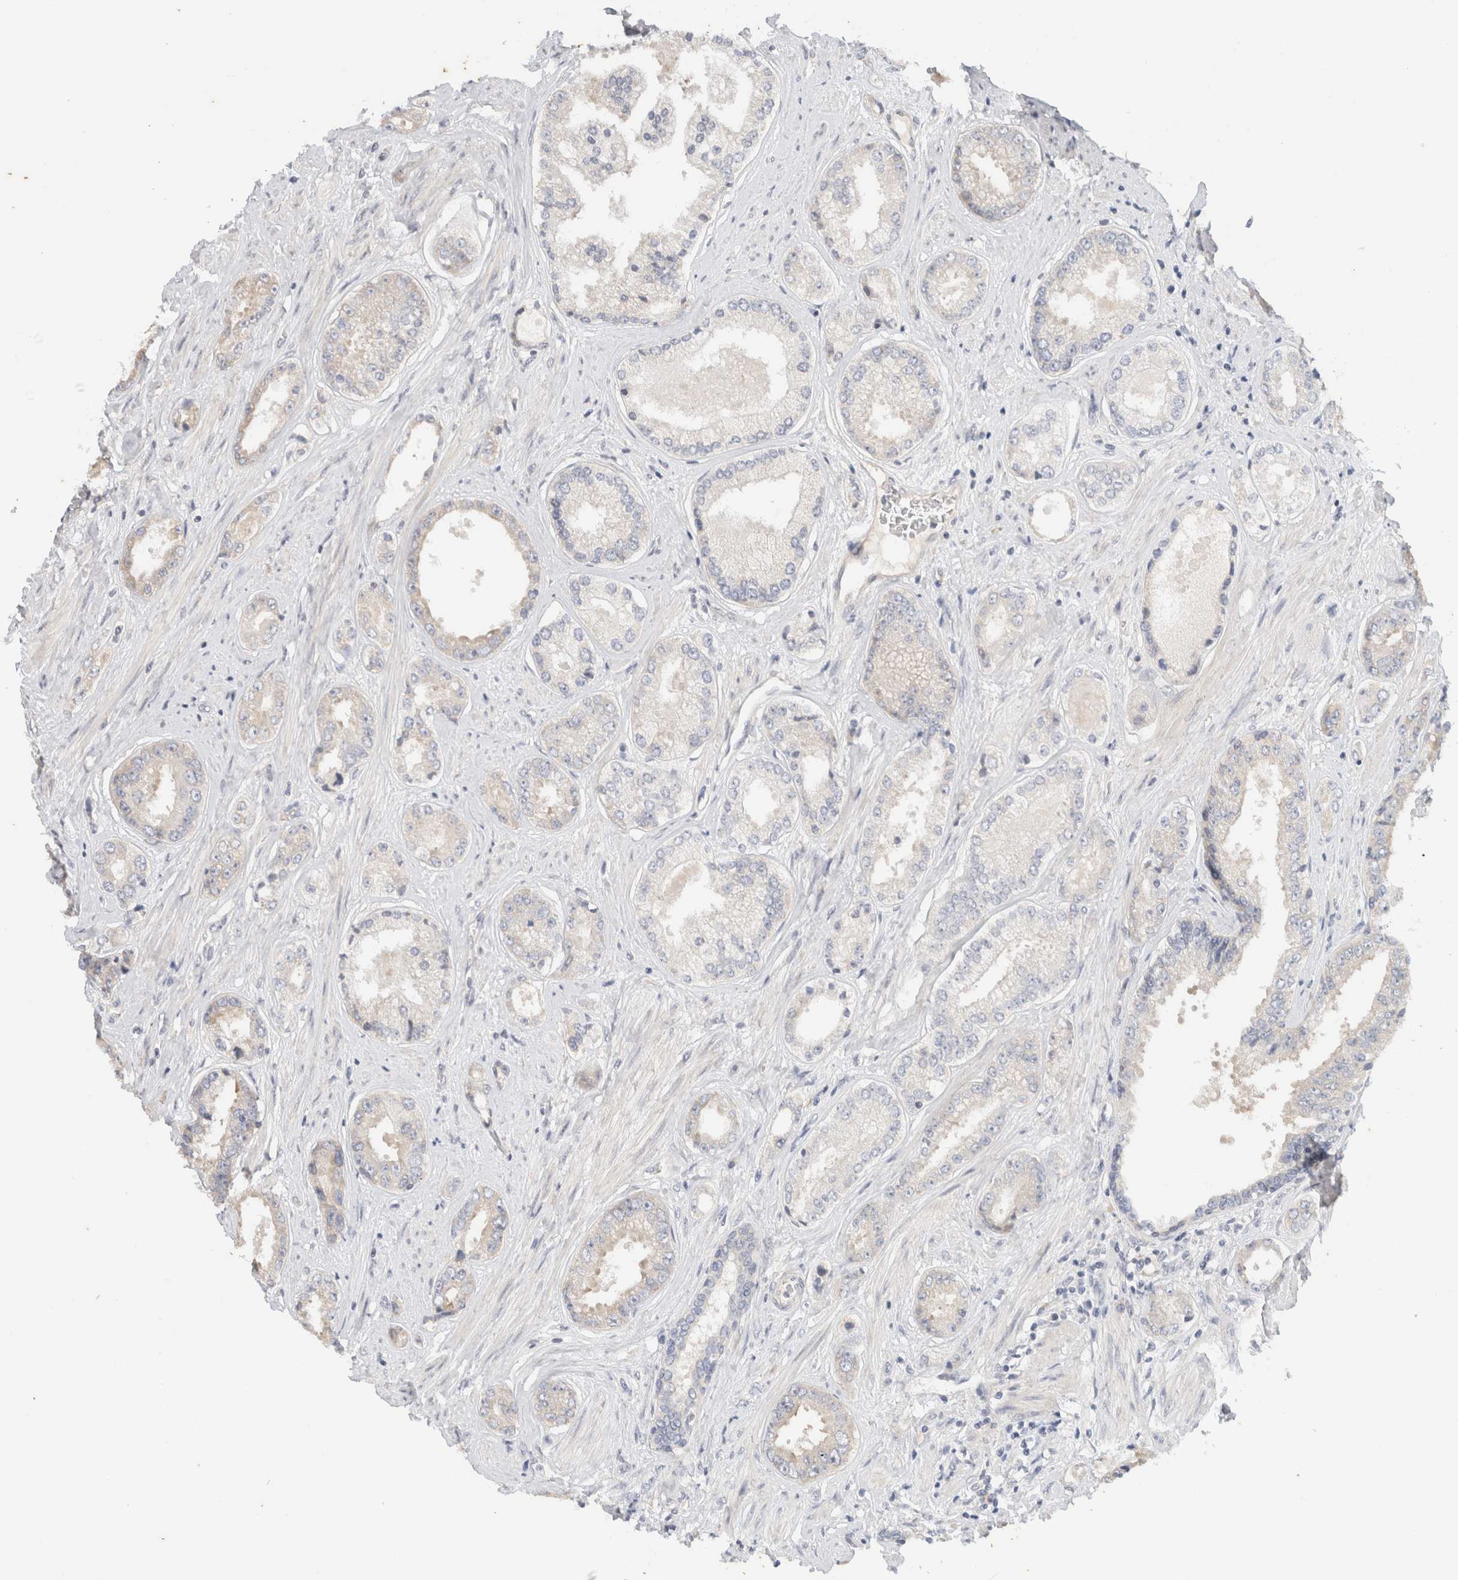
{"staining": {"intensity": "negative", "quantity": "none", "location": "none"}, "tissue": "prostate cancer", "cell_type": "Tumor cells", "image_type": "cancer", "snomed": [{"axis": "morphology", "description": "Adenocarcinoma, High grade"}, {"axis": "topography", "description": "Prostate"}], "caption": "Tumor cells are negative for brown protein staining in adenocarcinoma (high-grade) (prostate). (DAB (3,3'-diaminobenzidine) immunohistochemistry (IHC) visualized using brightfield microscopy, high magnification).", "gene": "SPRTN", "patient": {"sex": "male", "age": 61}}